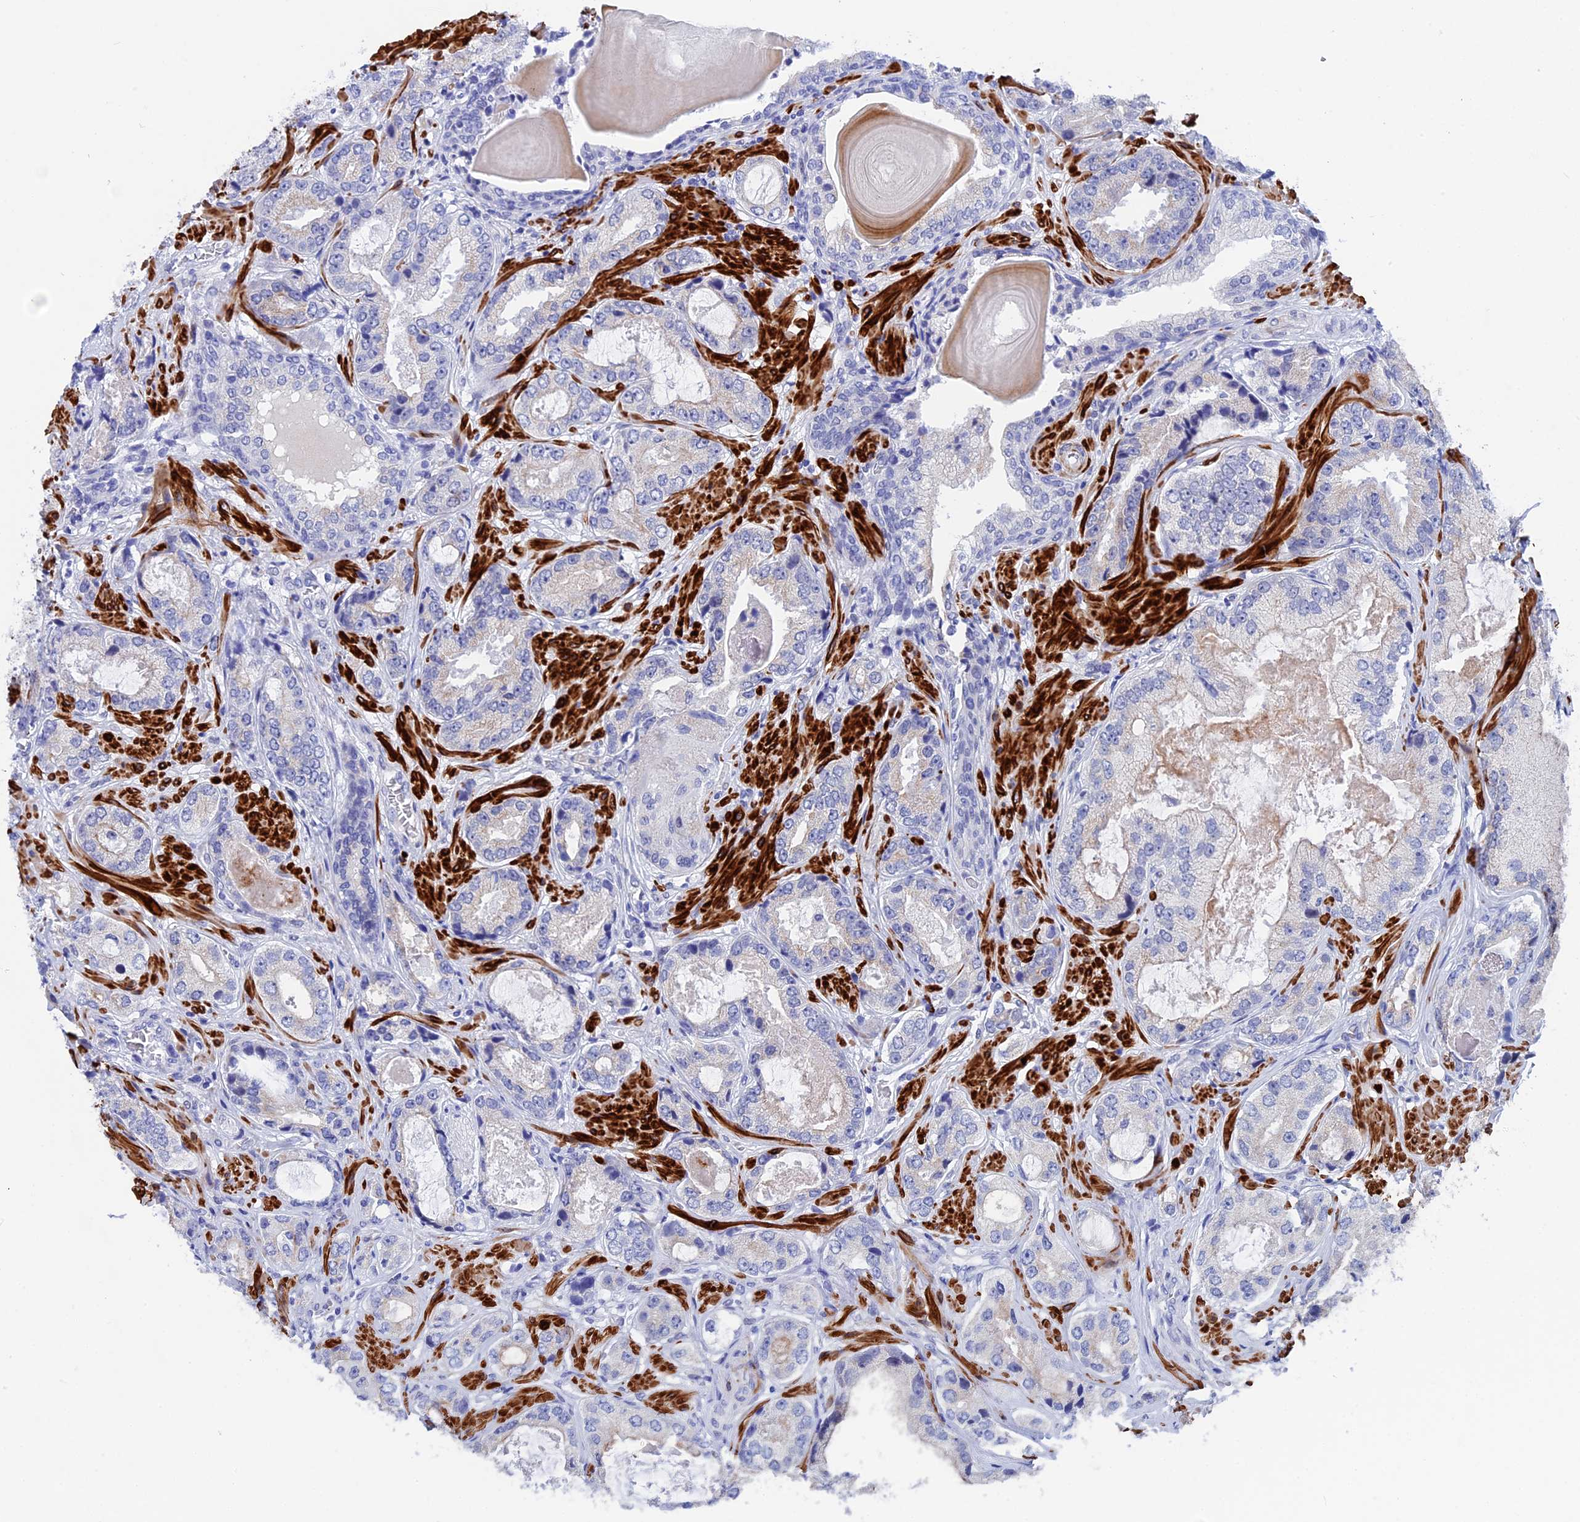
{"staining": {"intensity": "negative", "quantity": "none", "location": "none"}, "tissue": "prostate cancer", "cell_type": "Tumor cells", "image_type": "cancer", "snomed": [{"axis": "morphology", "description": "Adenocarcinoma, High grade"}, {"axis": "topography", "description": "Prostate"}], "caption": "The immunohistochemistry (IHC) micrograph has no significant expression in tumor cells of prostate high-grade adenocarcinoma tissue.", "gene": "WDR83", "patient": {"sex": "male", "age": 59}}